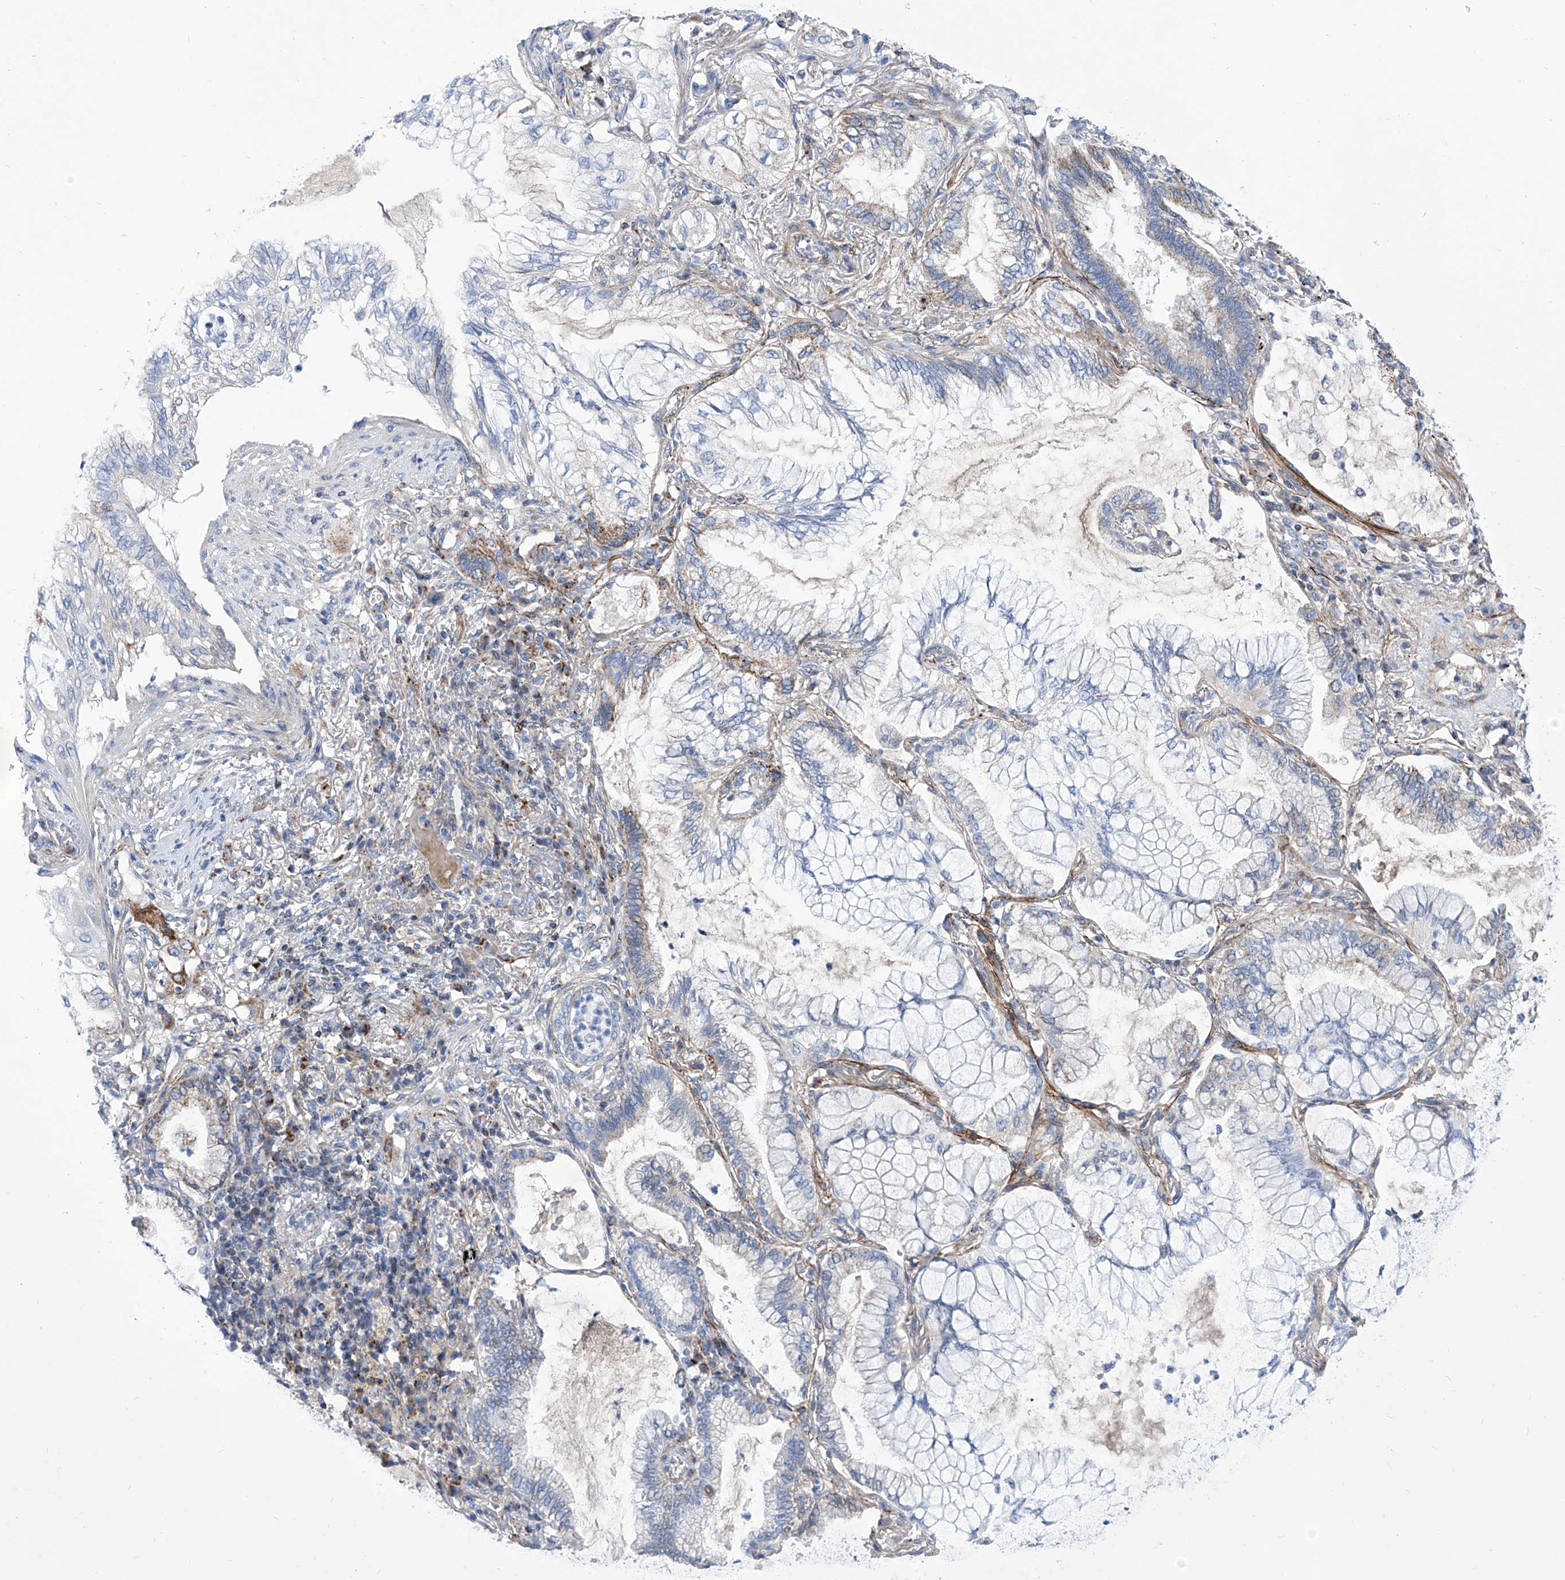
{"staining": {"intensity": "negative", "quantity": "none", "location": "none"}, "tissue": "lung cancer", "cell_type": "Tumor cells", "image_type": "cancer", "snomed": [{"axis": "morphology", "description": "Adenocarcinoma, NOS"}, {"axis": "topography", "description": "Lung"}], "caption": "Immunohistochemistry (IHC) of lung cancer reveals no expression in tumor cells.", "gene": "SRBD1", "patient": {"sex": "female", "age": 70}}